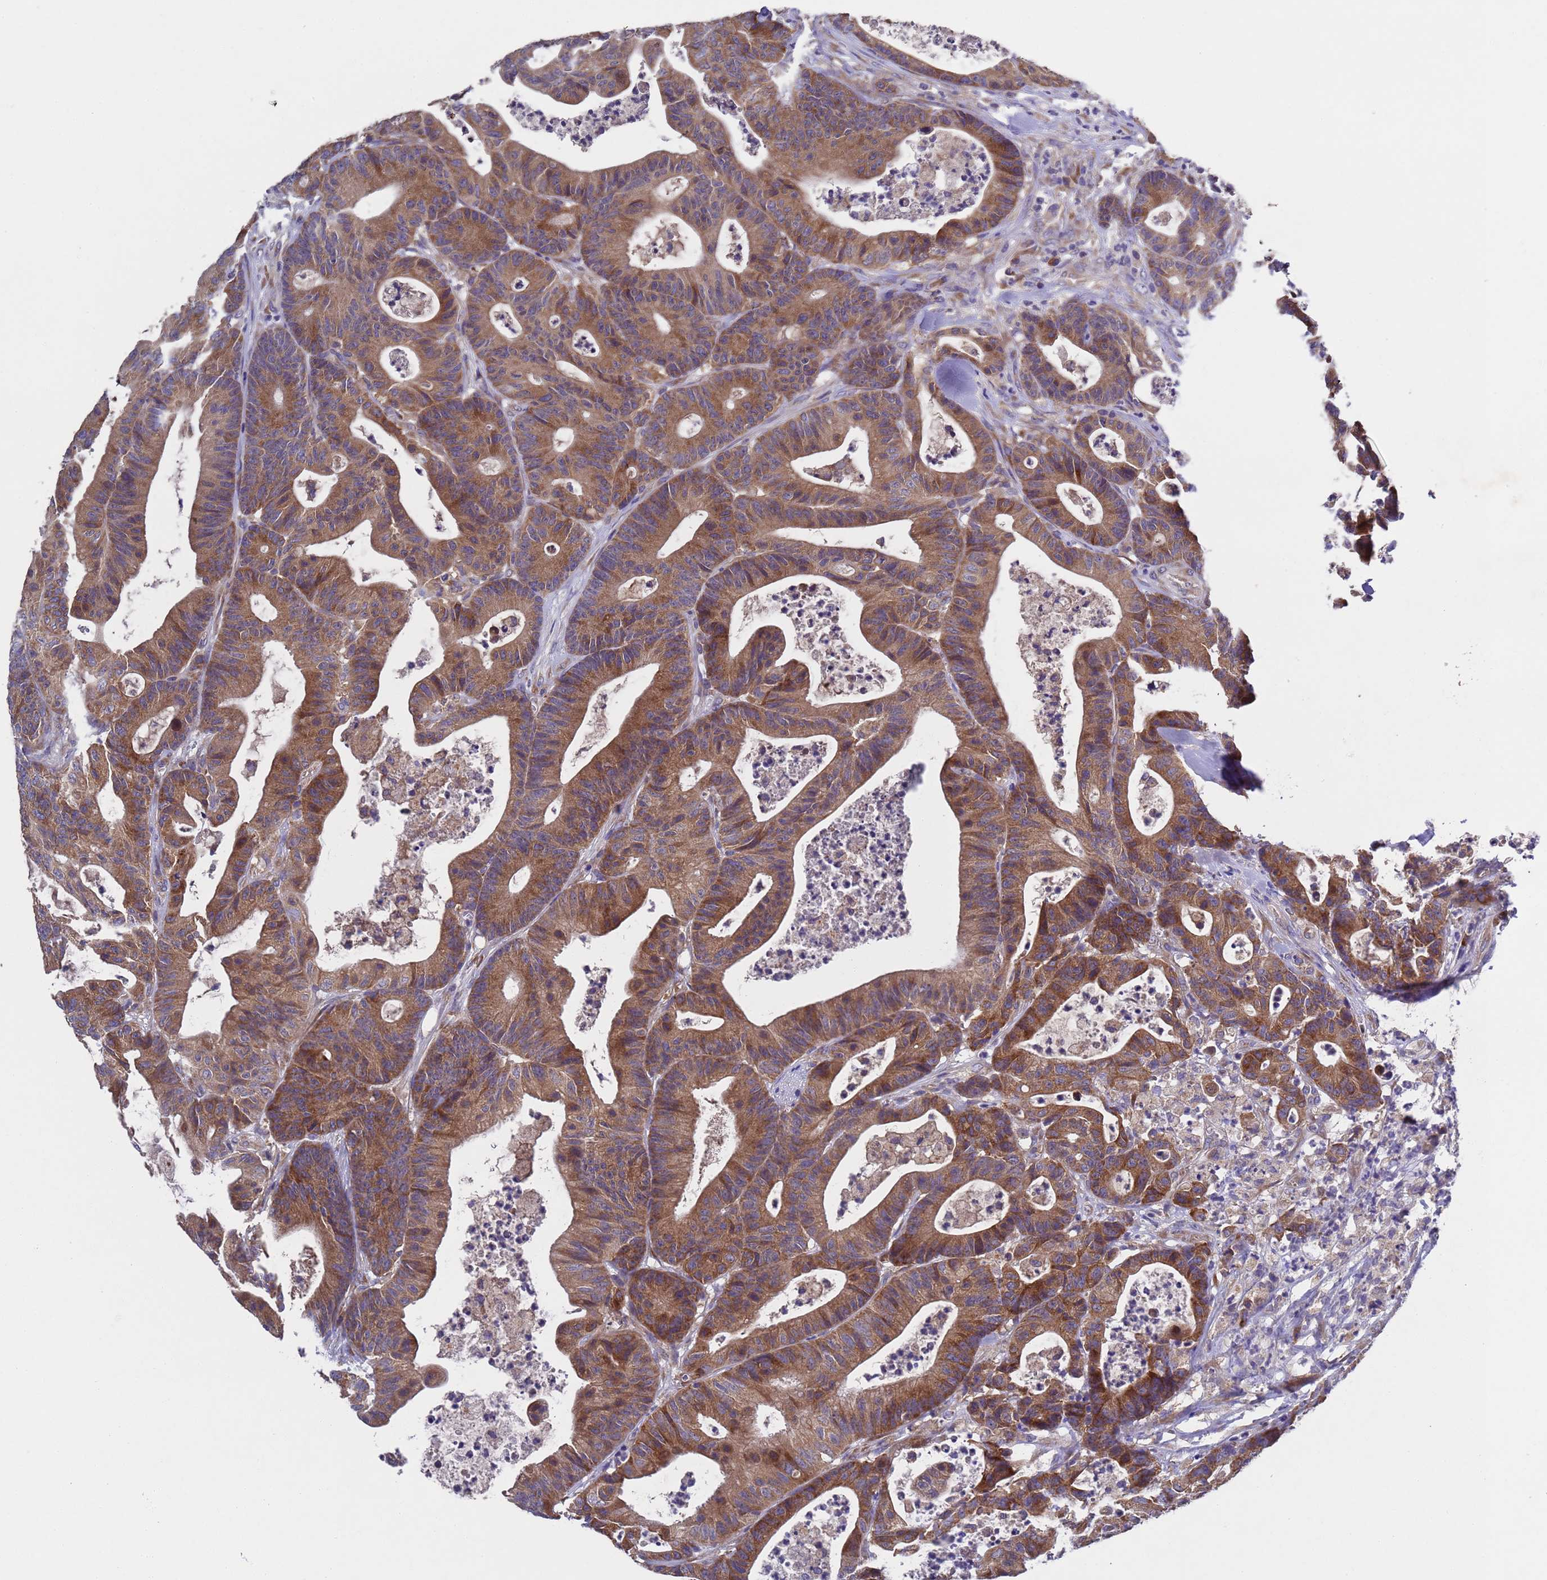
{"staining": {"intensity": "moderate", "quantity": ">75%", "location": "cytoplasmic/membranous"}, "tissue": "colorectal cancer", "cell_type": "Tumor cells", "image_type": "cancer", "snomed": [{"axis": "morphology", "description": "Adenocarcinoma, NOS"}, {"axis": "topography", "description": "Colon"}], "caption": "Brown immunohistochemical staining in colorectal adenocarcinoma demonstrates moderate cytoplasmic/membranous positivity in approximately >75% of tumor cells.", "gene": "DCAF12L2", "patient": {"sex": "female", "age": 84}}